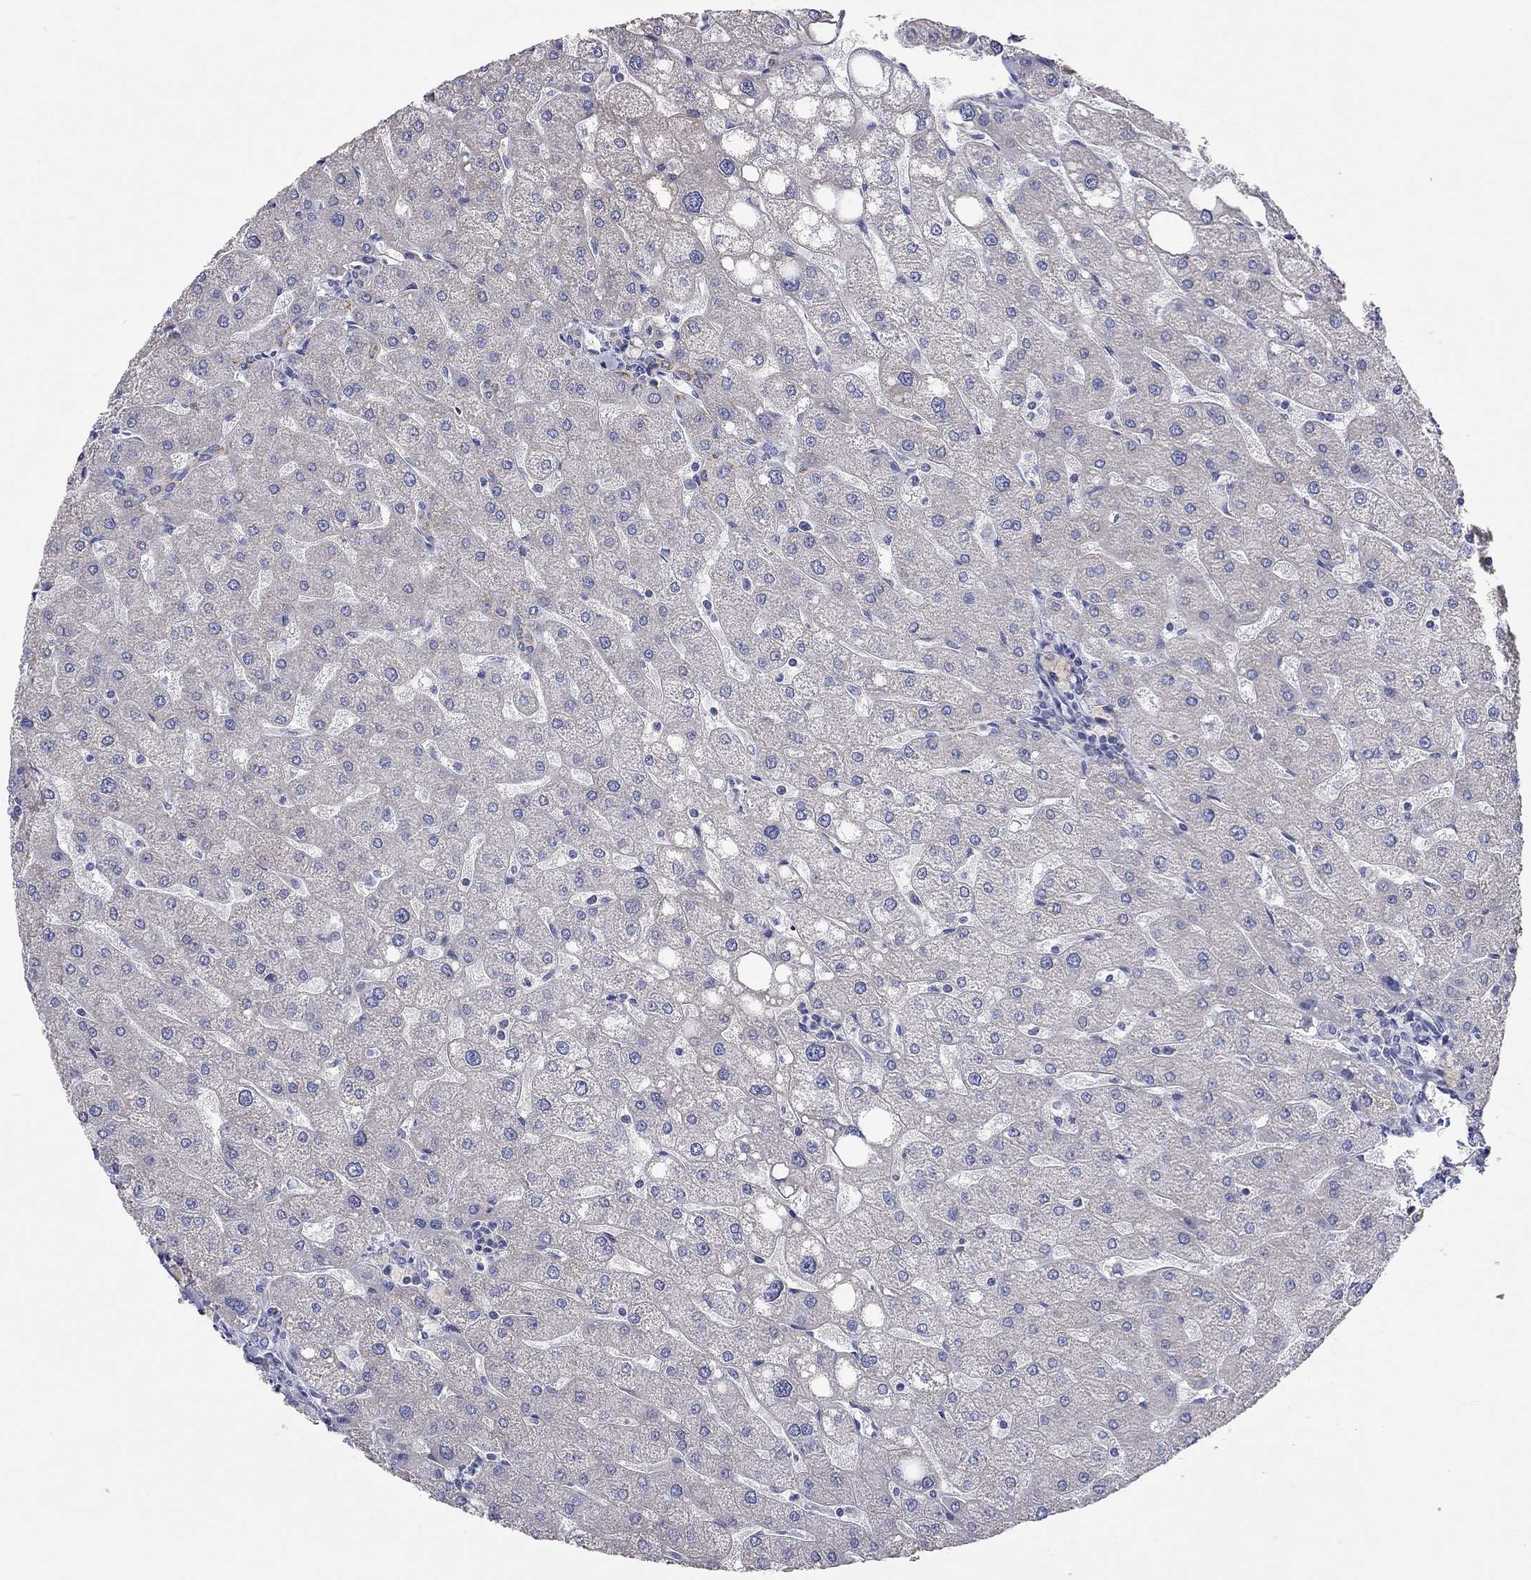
{"staining": {"intensity": "negative", "quantity": "none", "location": "none"}, "tissue": "liver", "cell_type": "Cholangiocytes", "image_type": "normal", "snomed": [{"axis": "morphology", "description": "Normal tissue, NOS"}, {"axis": "topography", "description": "Liver"}], "caption": "The immunohistochemistry image has no significant expression in cholangiocytes of liver. (IHC, brightfield microscopy, high magnification).", "gene": "RCAN1", "patient": {"sex": "male", "age": 67}}